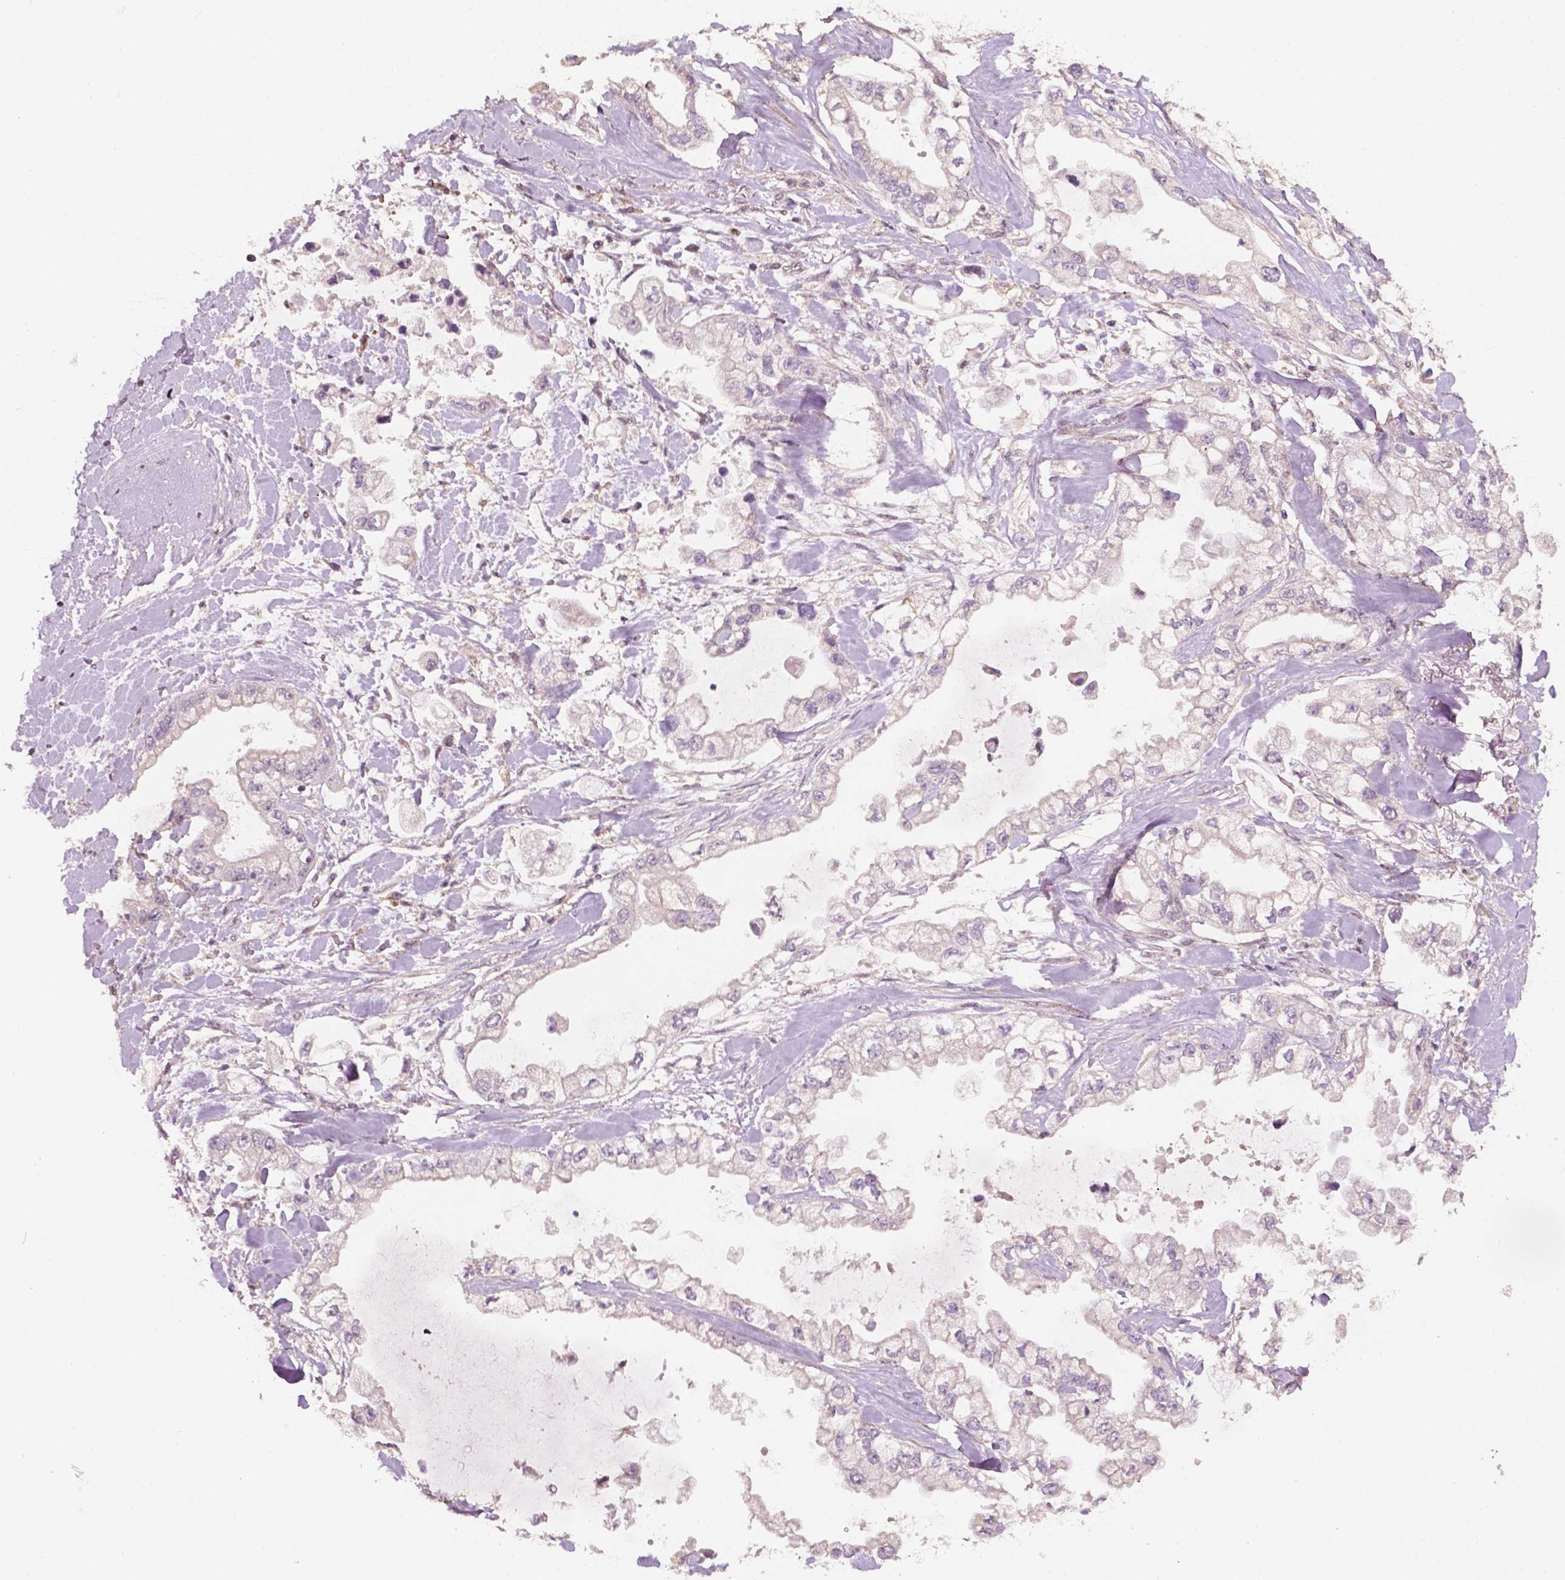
{"staining": {"intensity": "negative", "quantity": "none", "location": "none"}, "tissue": "stomach cancer", "cell_type": "Tumor cells", "image_type": "cancer", "snomed": [{"axis": "morphology", "description": "Adenocarcinoma, NOS"}, {"axis": "topography", "description": "Stomach"}], "caption": "Stomach cancer was stained to show a protein in brown. There is no significant staining in tumor cells.", "gene": "EBAG9", "patient": {"sex": "male", "age": 62}}